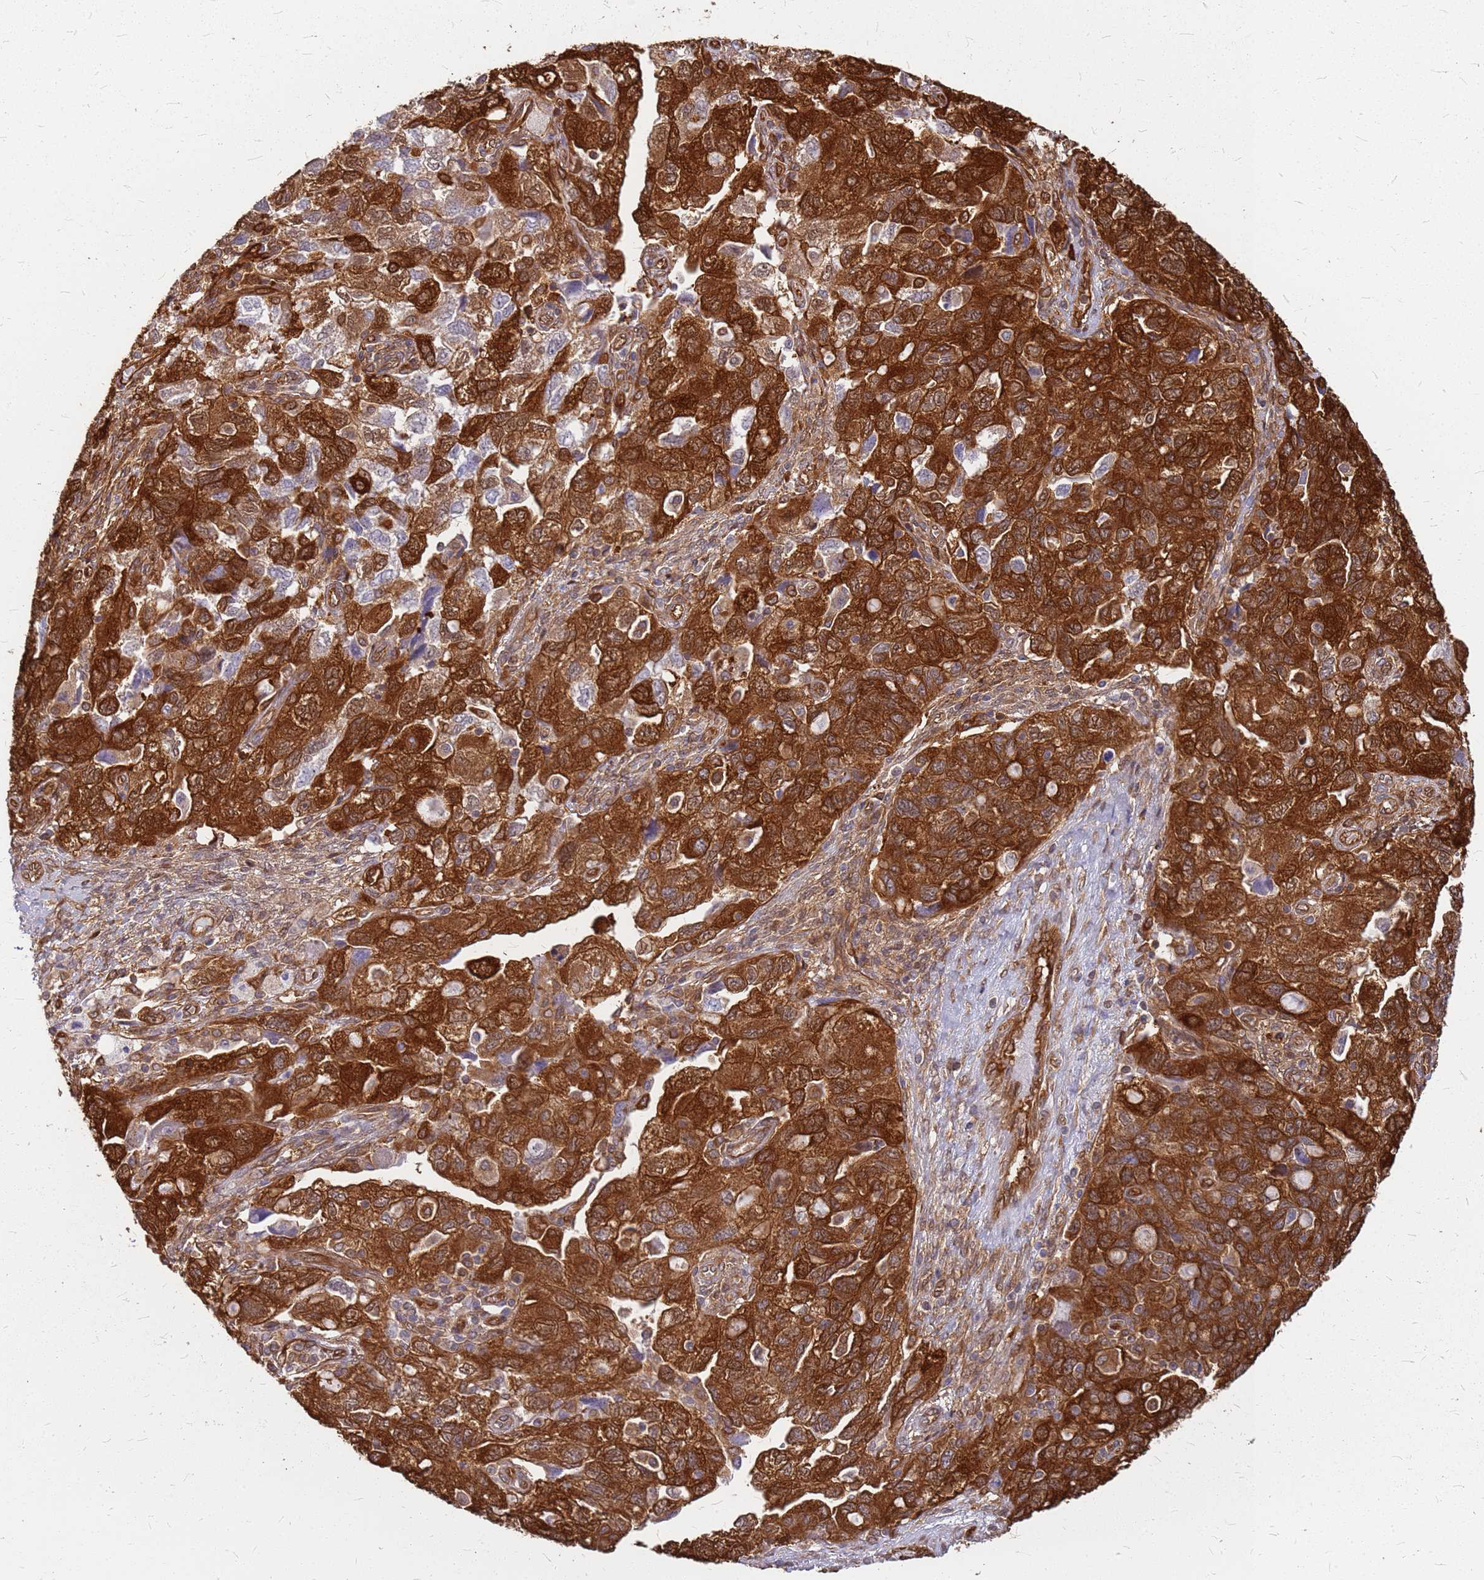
{"staining": {"intensity": "strong", "quantity": ">75%", "location": "cytoplasmic/membranous"}, "tissue": "ovarian cancer", "cell_type": "Tumor cells", "image_type": "cancer", "snomed": [{"axis": "morphology", "description": "Carcinoma, NOS"}, {"axis": "morphology", "description": "Cystadenocarcinoma, serous, NOS"}, {"axis": "topography", "description": "Ovary"}], "caption": "Protein expression by immunohistochemistry exhibits strong cytoplasmic/membranous positivity in approximately >75% of tumor cells in serous cystadenocarcinoma (ovarian).", "gene": "HDX", "patient": {"sex": "female", "age": 69}}